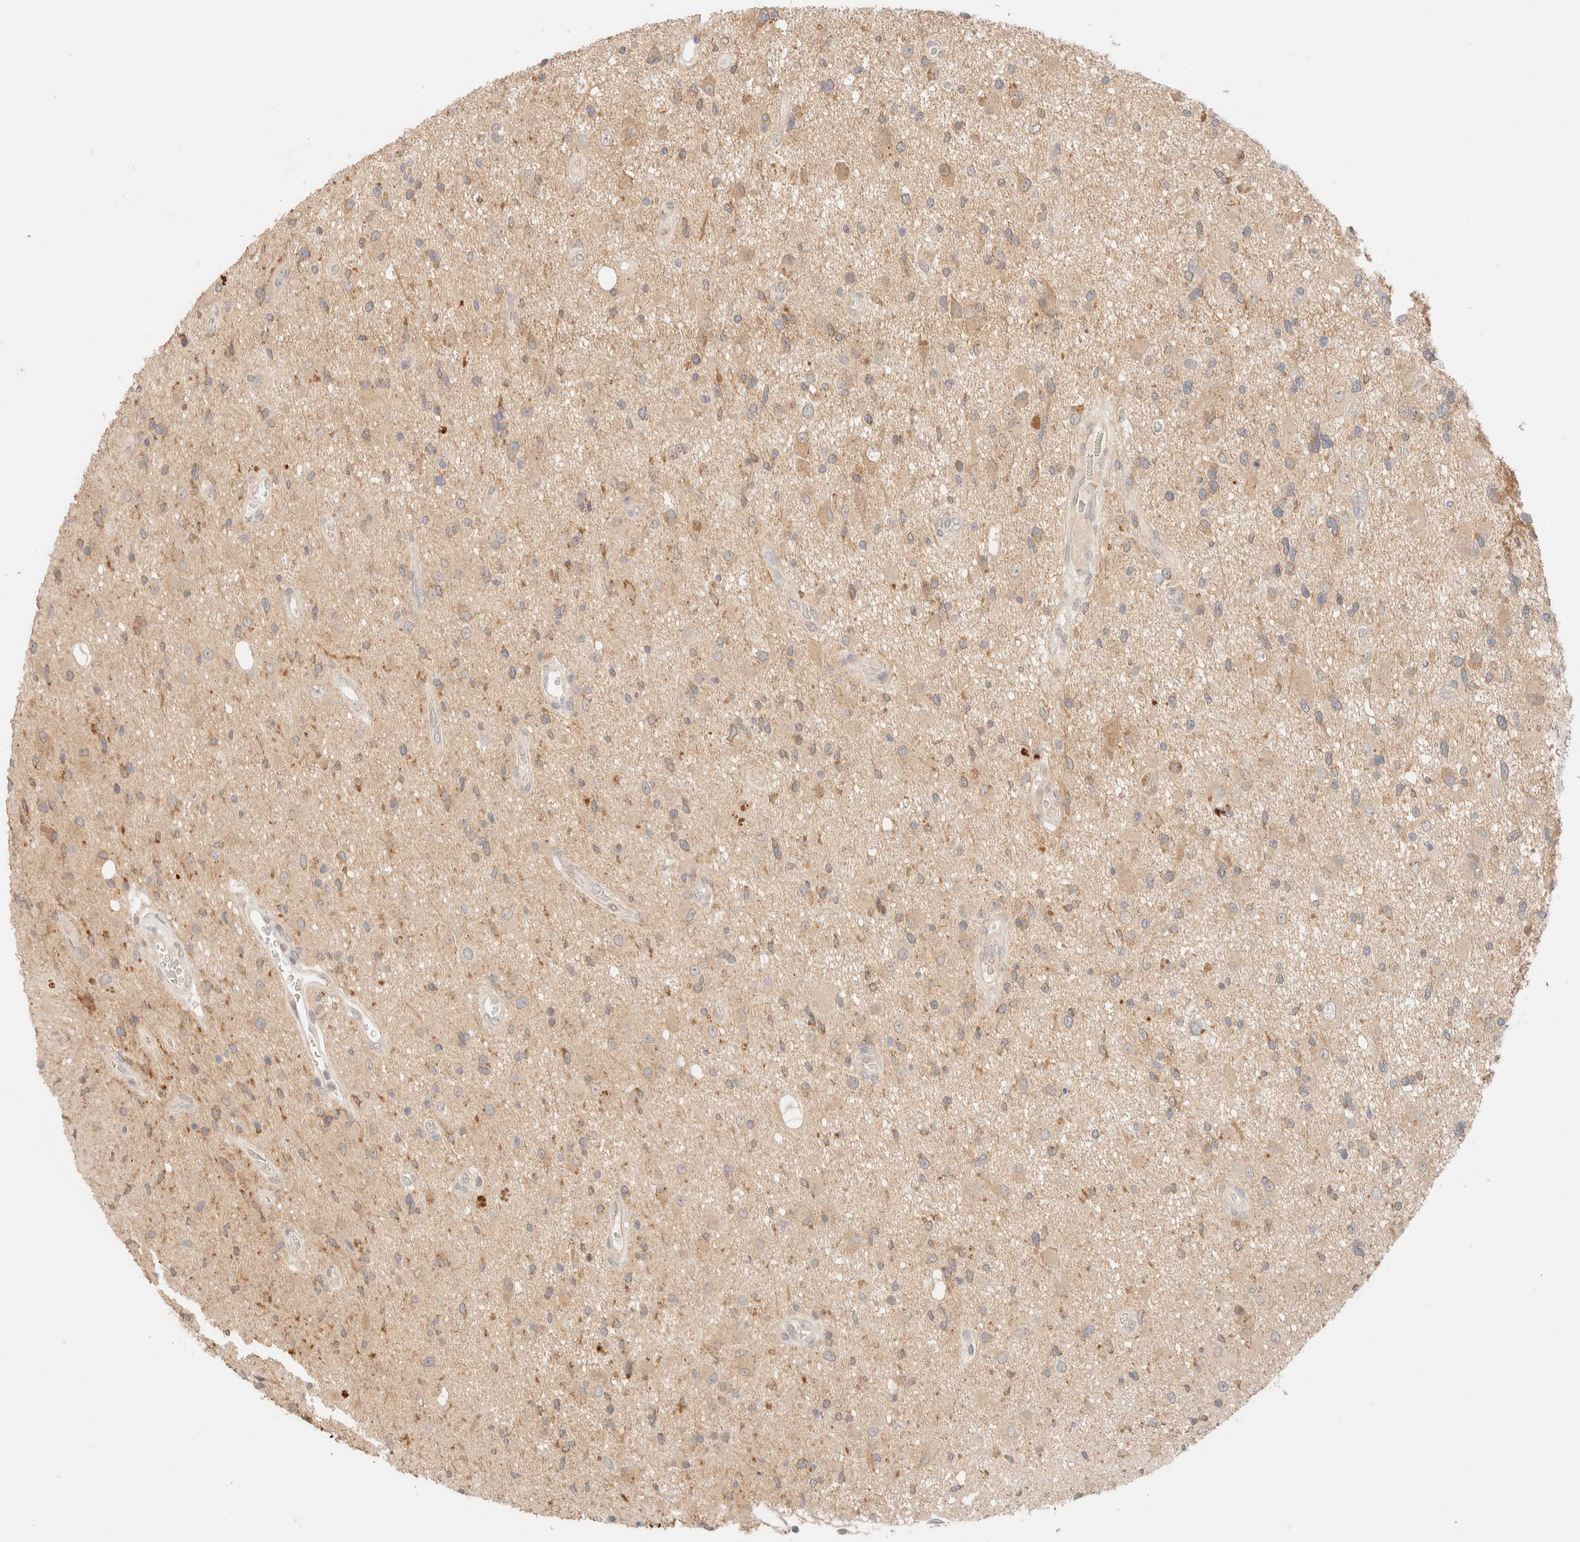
{"staining": {"intensity": "weak", "quantity": "25%-75%", "location": "cytoplasmic/membranous"}, "tissue": "glioma", "cell_type": "Tumor cells", "image_type": "cancer", "snomed": [{"axis": "morphology", "description": "Glioma, malignant, High grade"}, {"axis": "topography", "description": "Brain"}], "caption": "DAB (3,3'-diaminobenzidine) immunohistochemical staining of glioma exhibits weak cytoplasmic/membranous protein positivity in approximately 25%-75% of tumor cells.", "gene": "SARM1", "patient": {"sex": "male", "age": 33}}